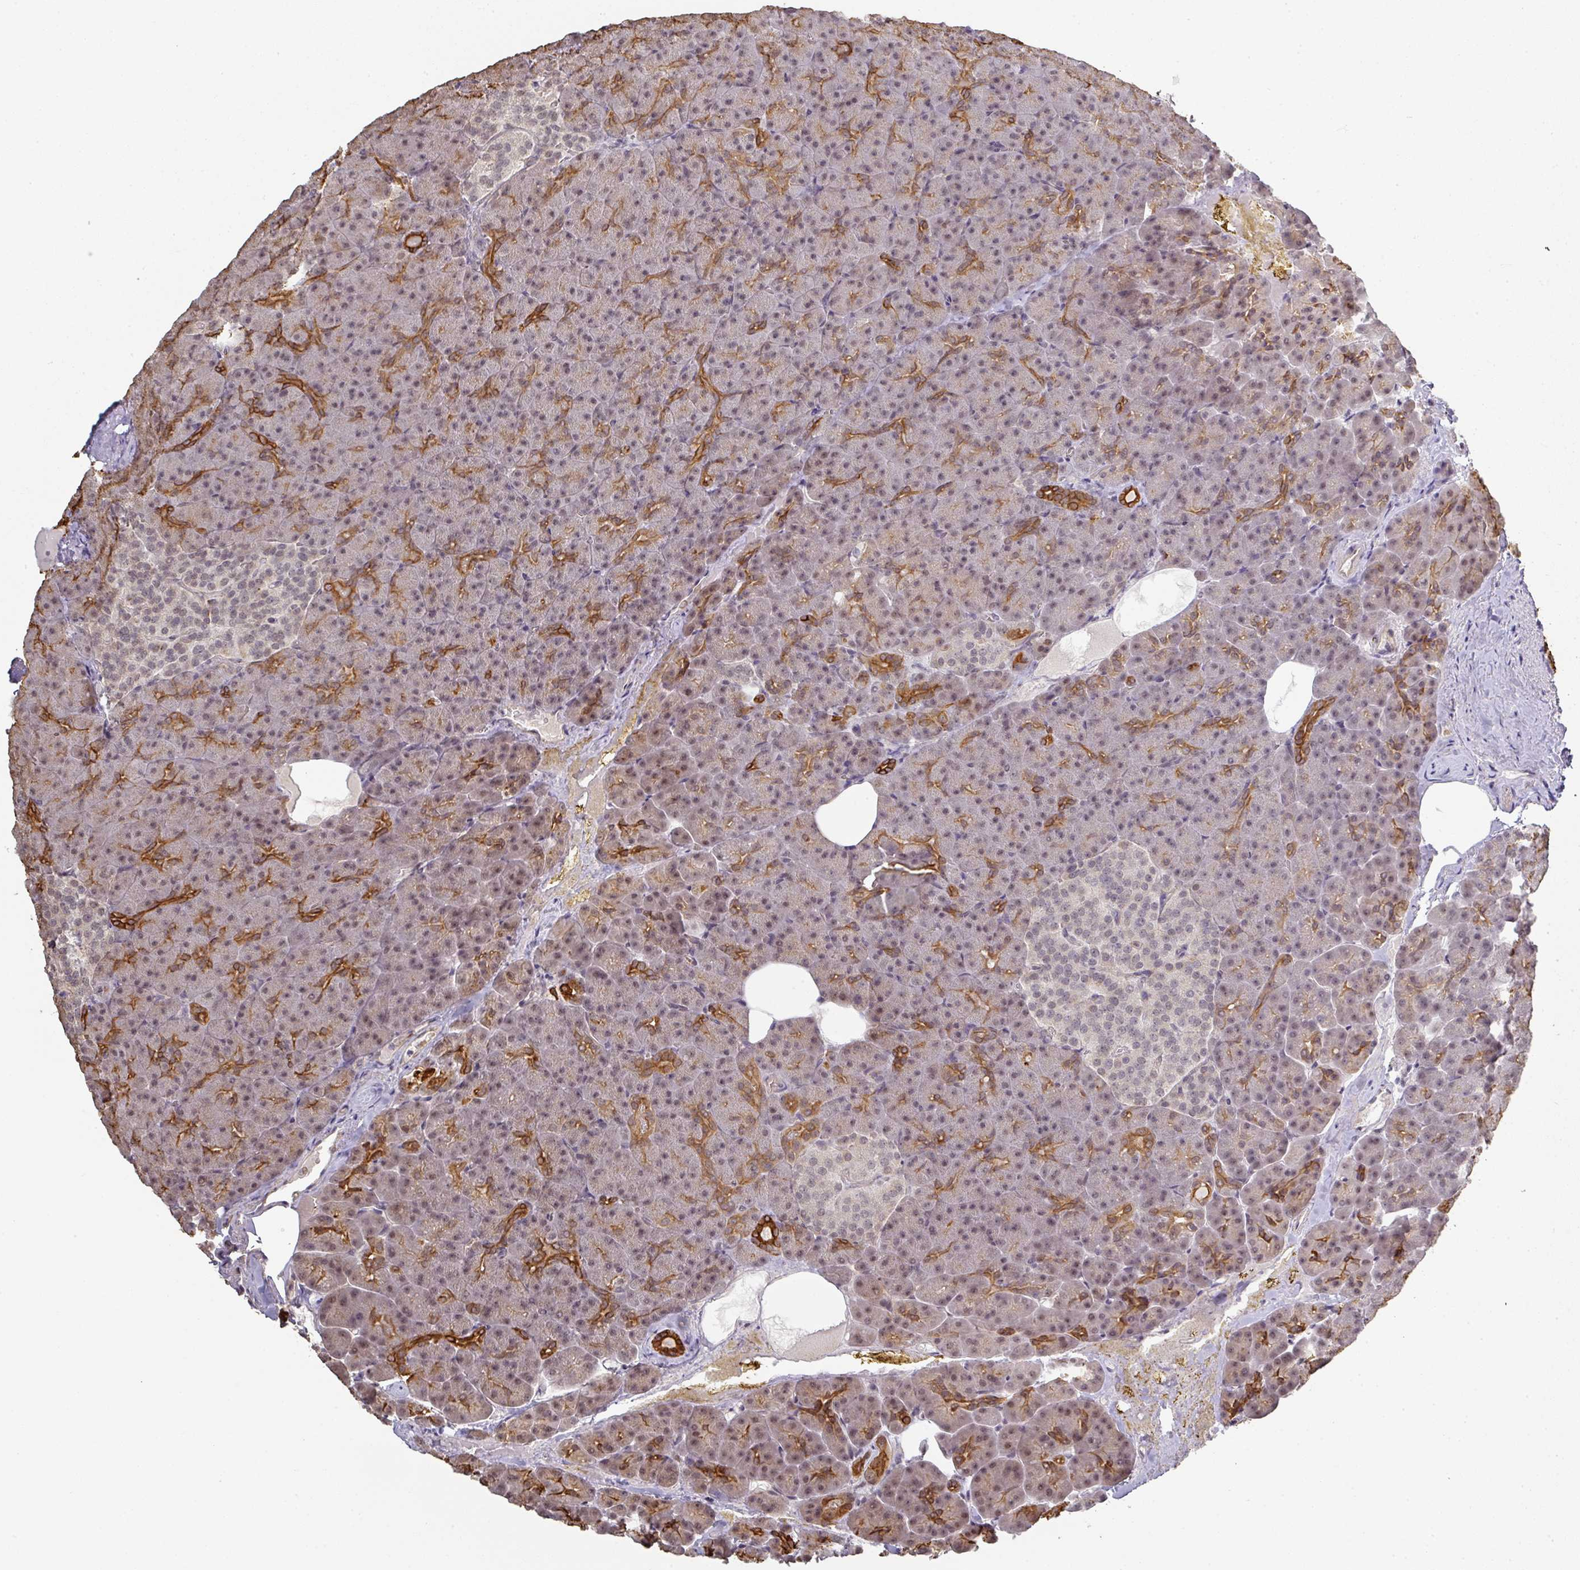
{"staining": {"intensity": "strong", "quantity": "25%-75%", "location": "cytoplasmic/membranous"}, "tissue": "pancreas", "cell_type": "Exocrine glandular cells", "image_type": "normal", "snomed": [{"axis": "morphology", "description": "Normal tissue, NOS"}, {"axis": "topography", "description": "Pancreas"}], "caption": "IHC of unremarkable human pancreas demonstrates high levels of strong cytoplasmic/membranous expression in approximately 25%-75% of exocrine glandular cells. The staining is performed using DAB (3,3'-diaminobenzidine) brown chromogen to label protein expression. The nuclei are counter-stained blue using hematoxylin.", "gene": "GTF2H3", "patient": {"sex": "female", "age": 74}}